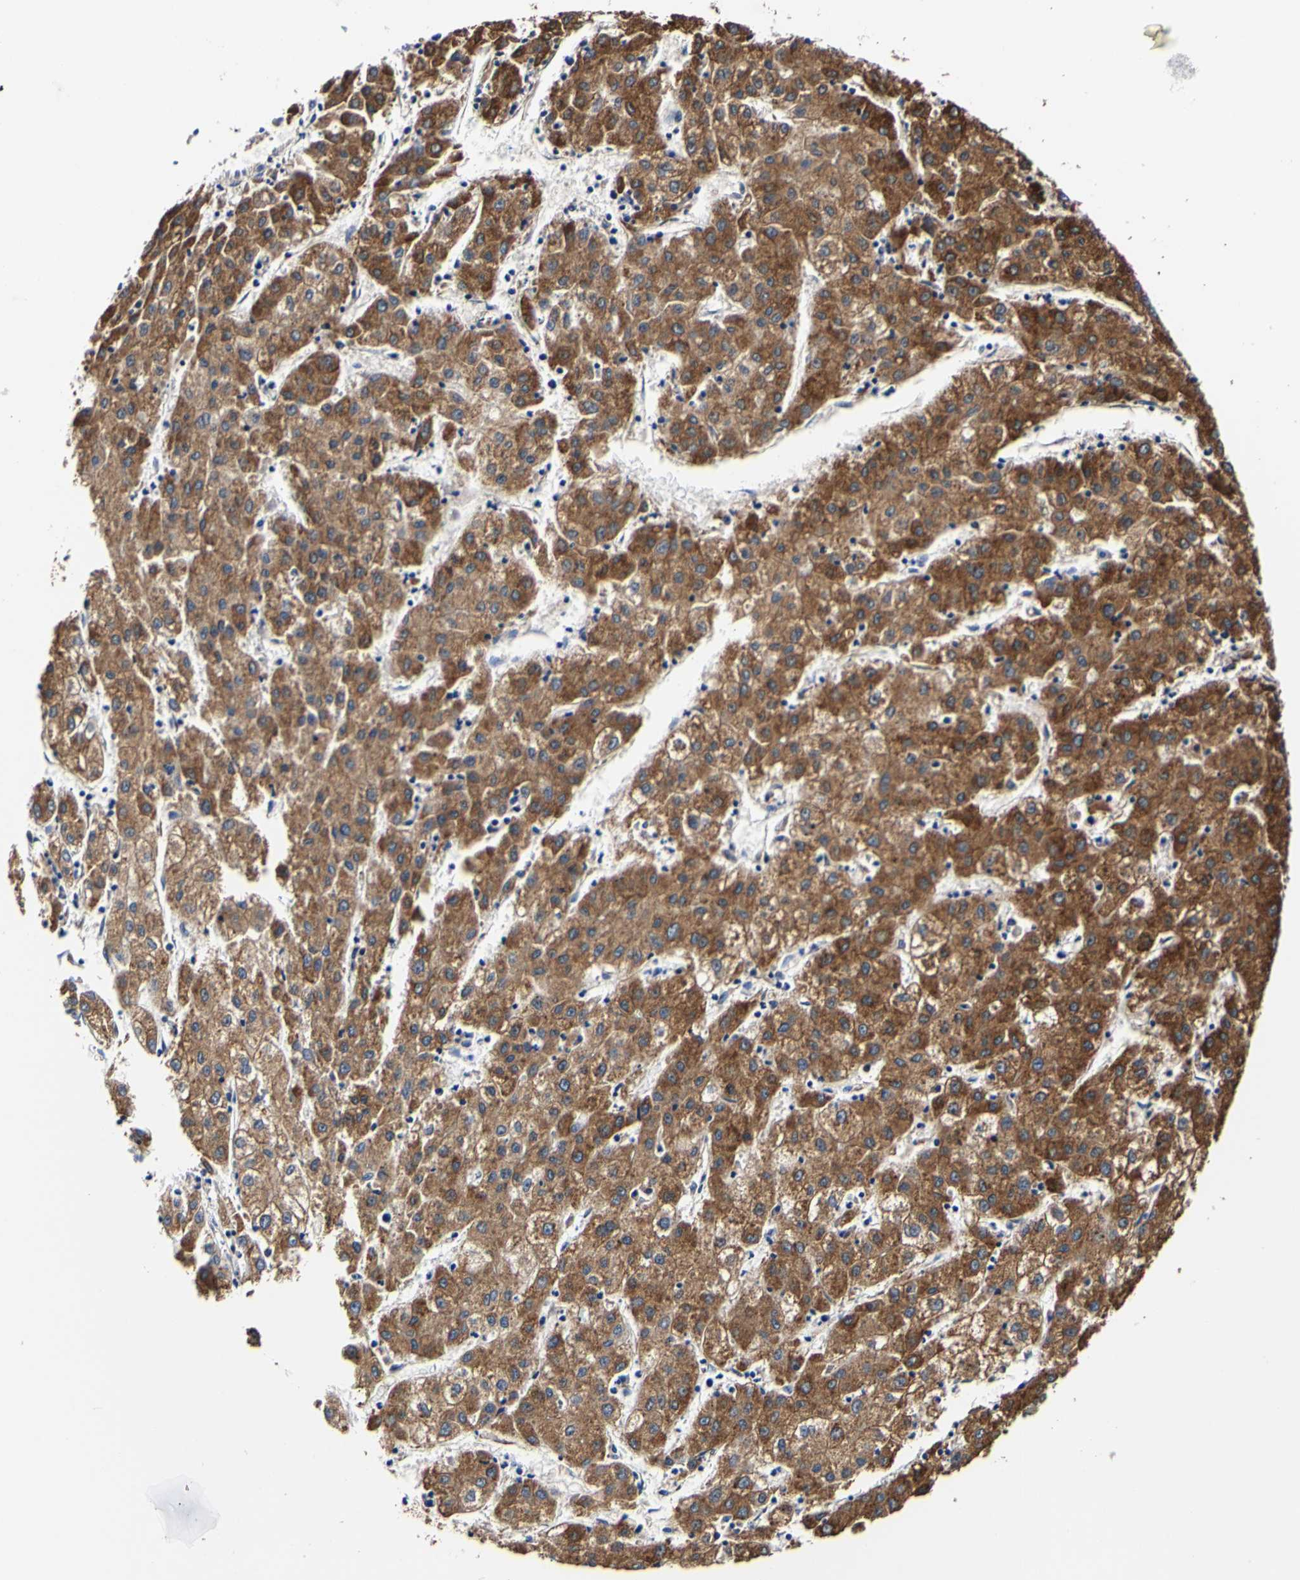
{"staining": {"intensity": "moderate", "quantity": ">75%", "location": "cytoplasmic/membranous"}, "tissue": "liver cancer", "cell_type": "Tumor cells", "image_type": "cancer", "snomed": [{"axis": "morphology", "description": "Carcinoma, Hepatocellular, NOS"}, {"axis": "topography", "description": "Liver"}], "caption": "Liver hepatocellular carcinoma was stained to show a protein in brown. There is medium levels of moderate cytoplasmic/membranous expression in about >75% of tumor cells.", "gene": "P4HB", "patient": {"sex": "male", "age": 72}}